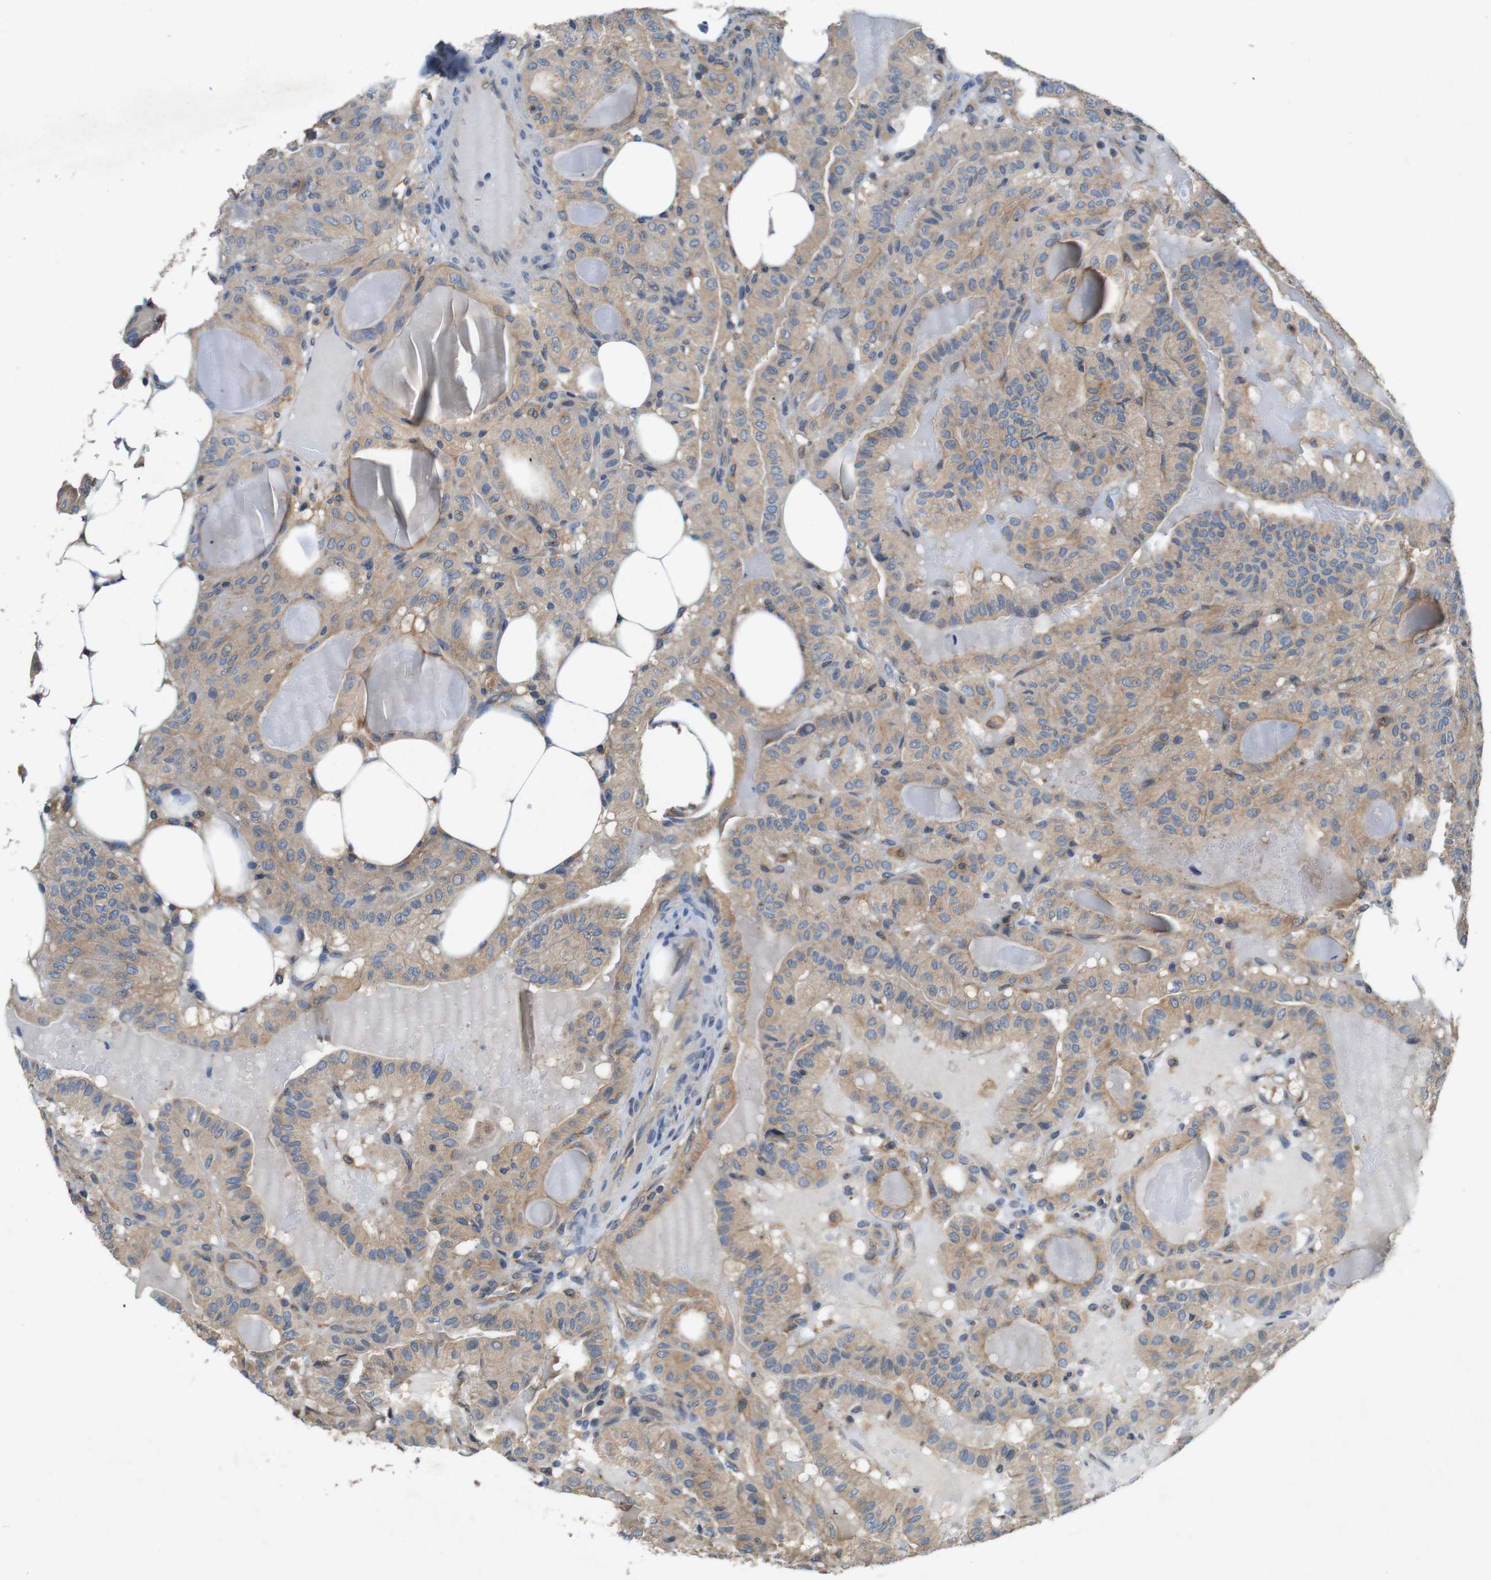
{"staining": {"intensity": "weak", "quantity": ">75%", "location": "cytoplasmic/membranous"}, "tissue": "thyroid cancer", "cell_type": "Tumor cells", "image_type": "cancer", "snomed": [{"axis": "morphology", "description": "Papillary adenocarcinoma, NOS"}, {"axis": "topography", "description": "Thyroid gland"}], "caption": "Approximately >75% of tumor cells in thyroid cancer display weak cytoplasmic/membranous protein positivity as visualized by brown immunohistochemical staining.", "gene": "DCTN1", "patient": {"sex": "male", "age": 77}}